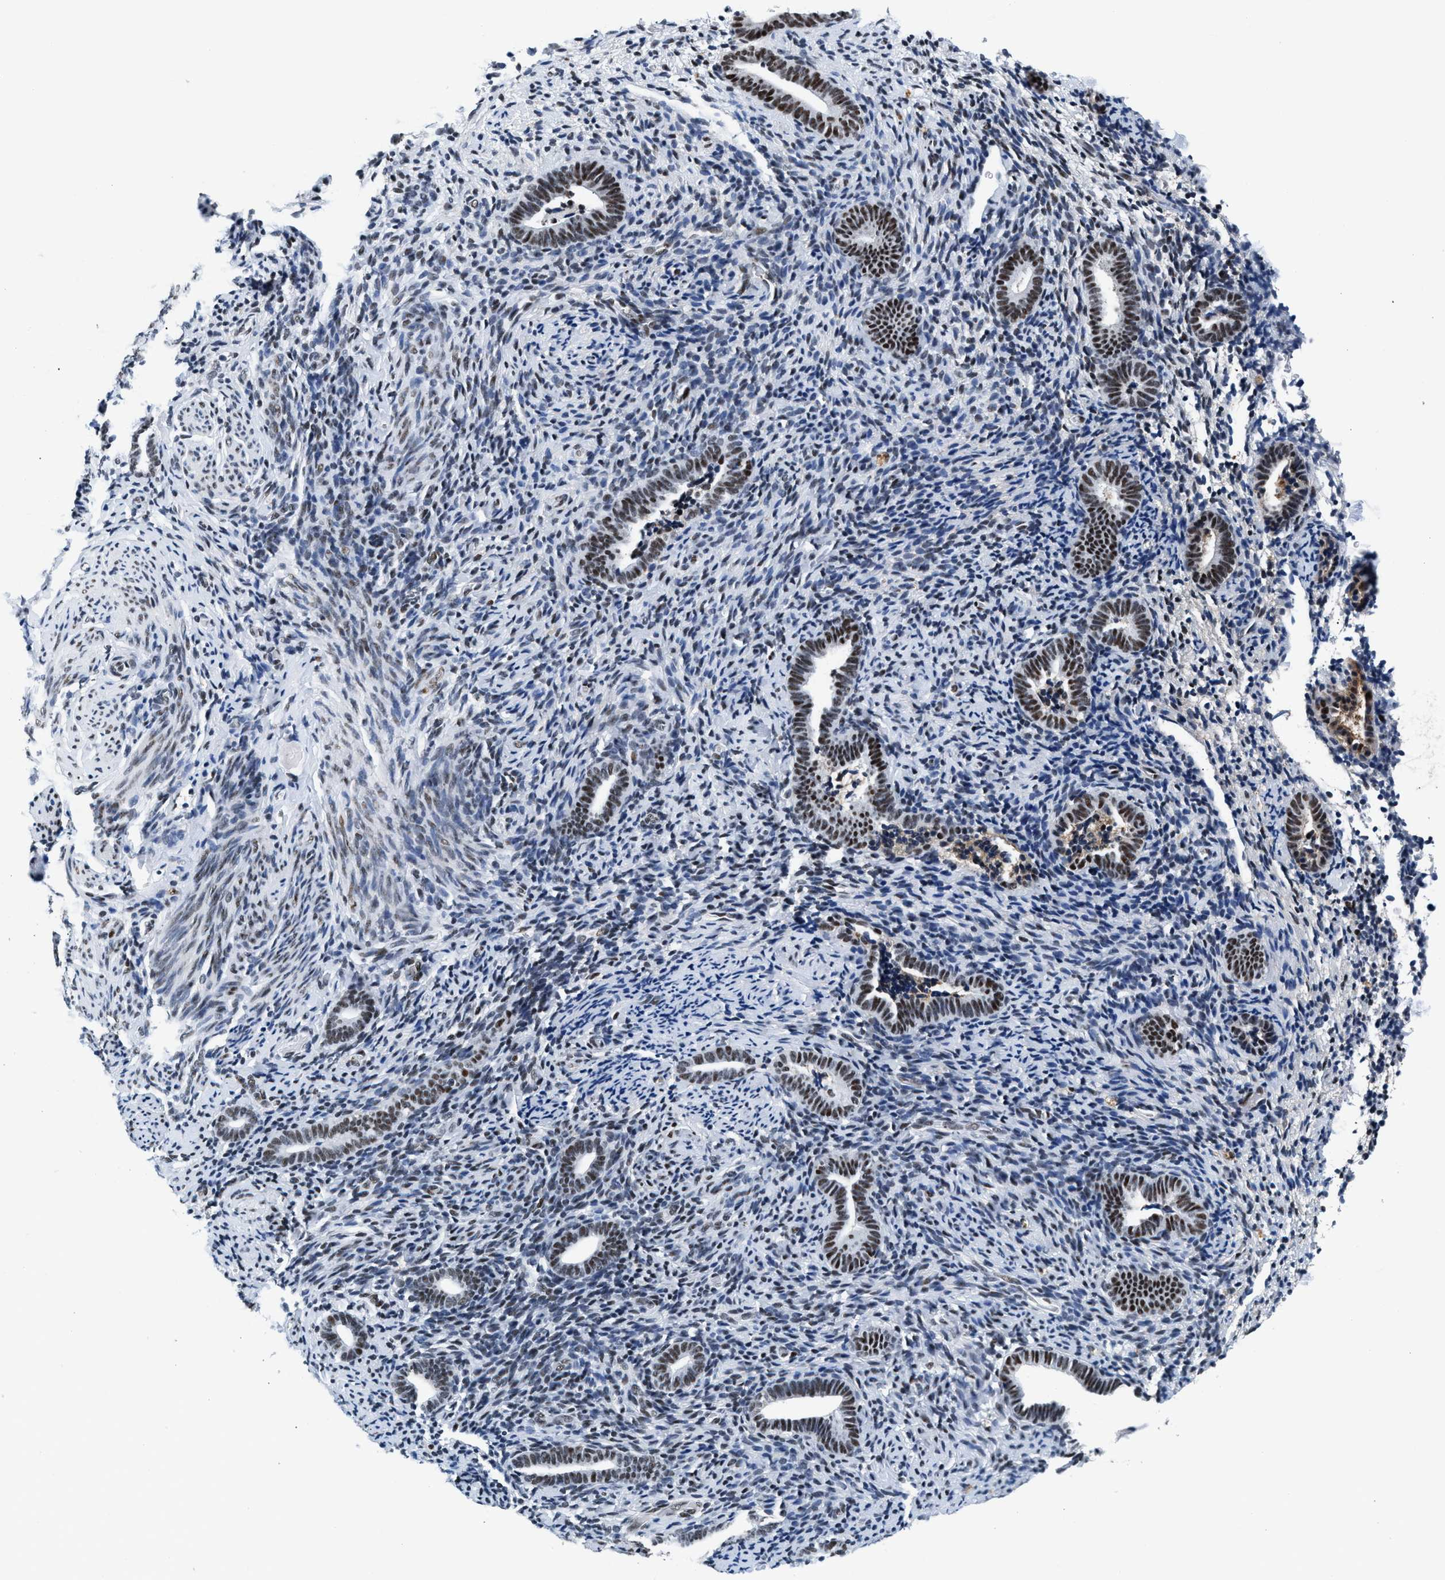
{"staining": {"intensity": "moderate", "quantity": ">75%", "location": "nuclear"}, "tissue": "endometrium", "cell_type": "Cells in endometrial stroma", "image_type": "normal", "snomed": [{"axis": "morphology", "description": "Normal tissue, NOS"}, {"axis": "topography", "description": "Endometrium"}], "caption": "Human endometrium stained for a protein (brown) reveals moderate nuclear positive positivity in about >75% of cells in endometrial stroma.", "gene": "RAD50", "patient": {"sex": "female", "age": 51}}